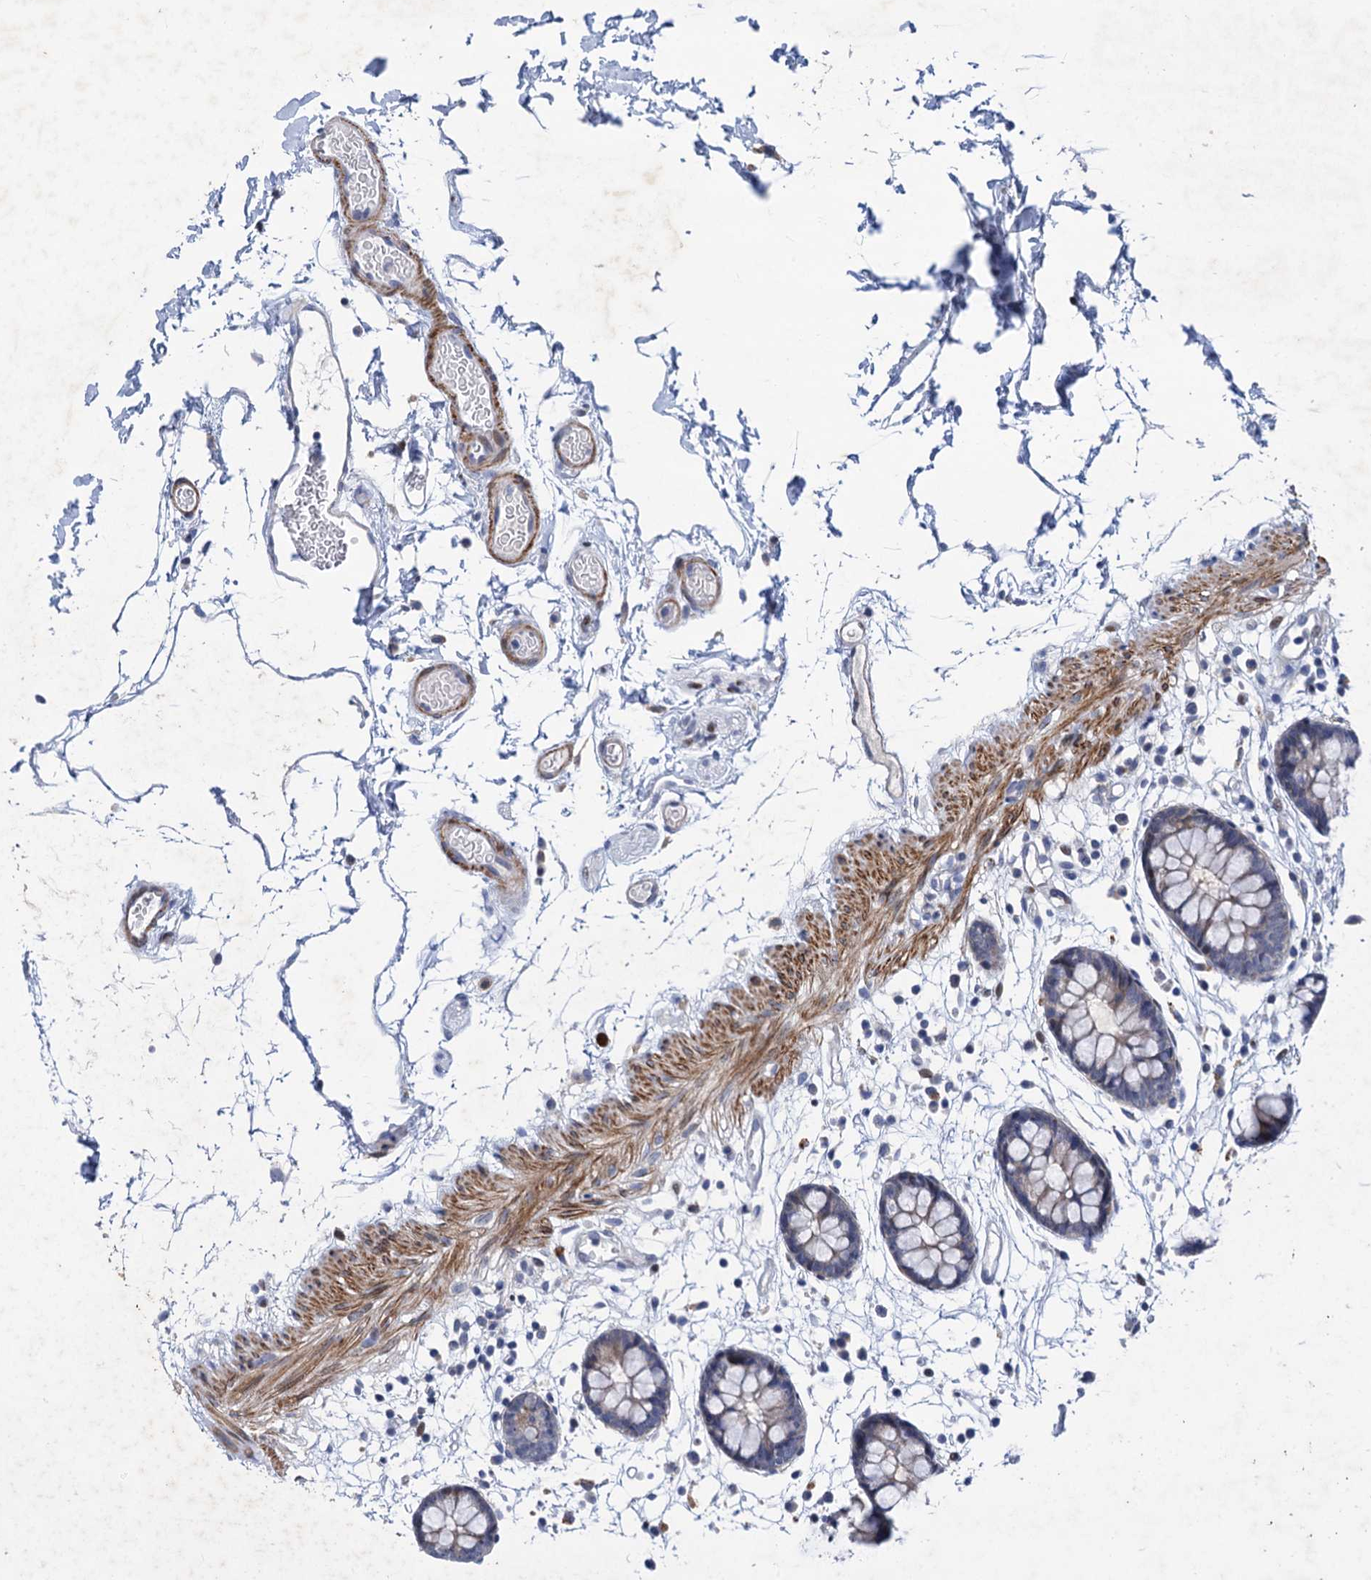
{"staining": {"intensity": "negative", "quantity": "none", "location": "none"}, "tissue": "colon", "cell_type": "Endothelial cells", "image_type": "normal", "snomed": [{"axis": "morphology", "description": "Normal tissue, NOS"}, {"axis": "topography", "description": "Colon"}], "caption": "DAB (3,3'-diaminobenzidine) immunohistochemical staining of normal colon exhibits no significant expression in endothelial cells.", "gene": "ESYT3", "patient": {"sex": "male", "age": 56}}